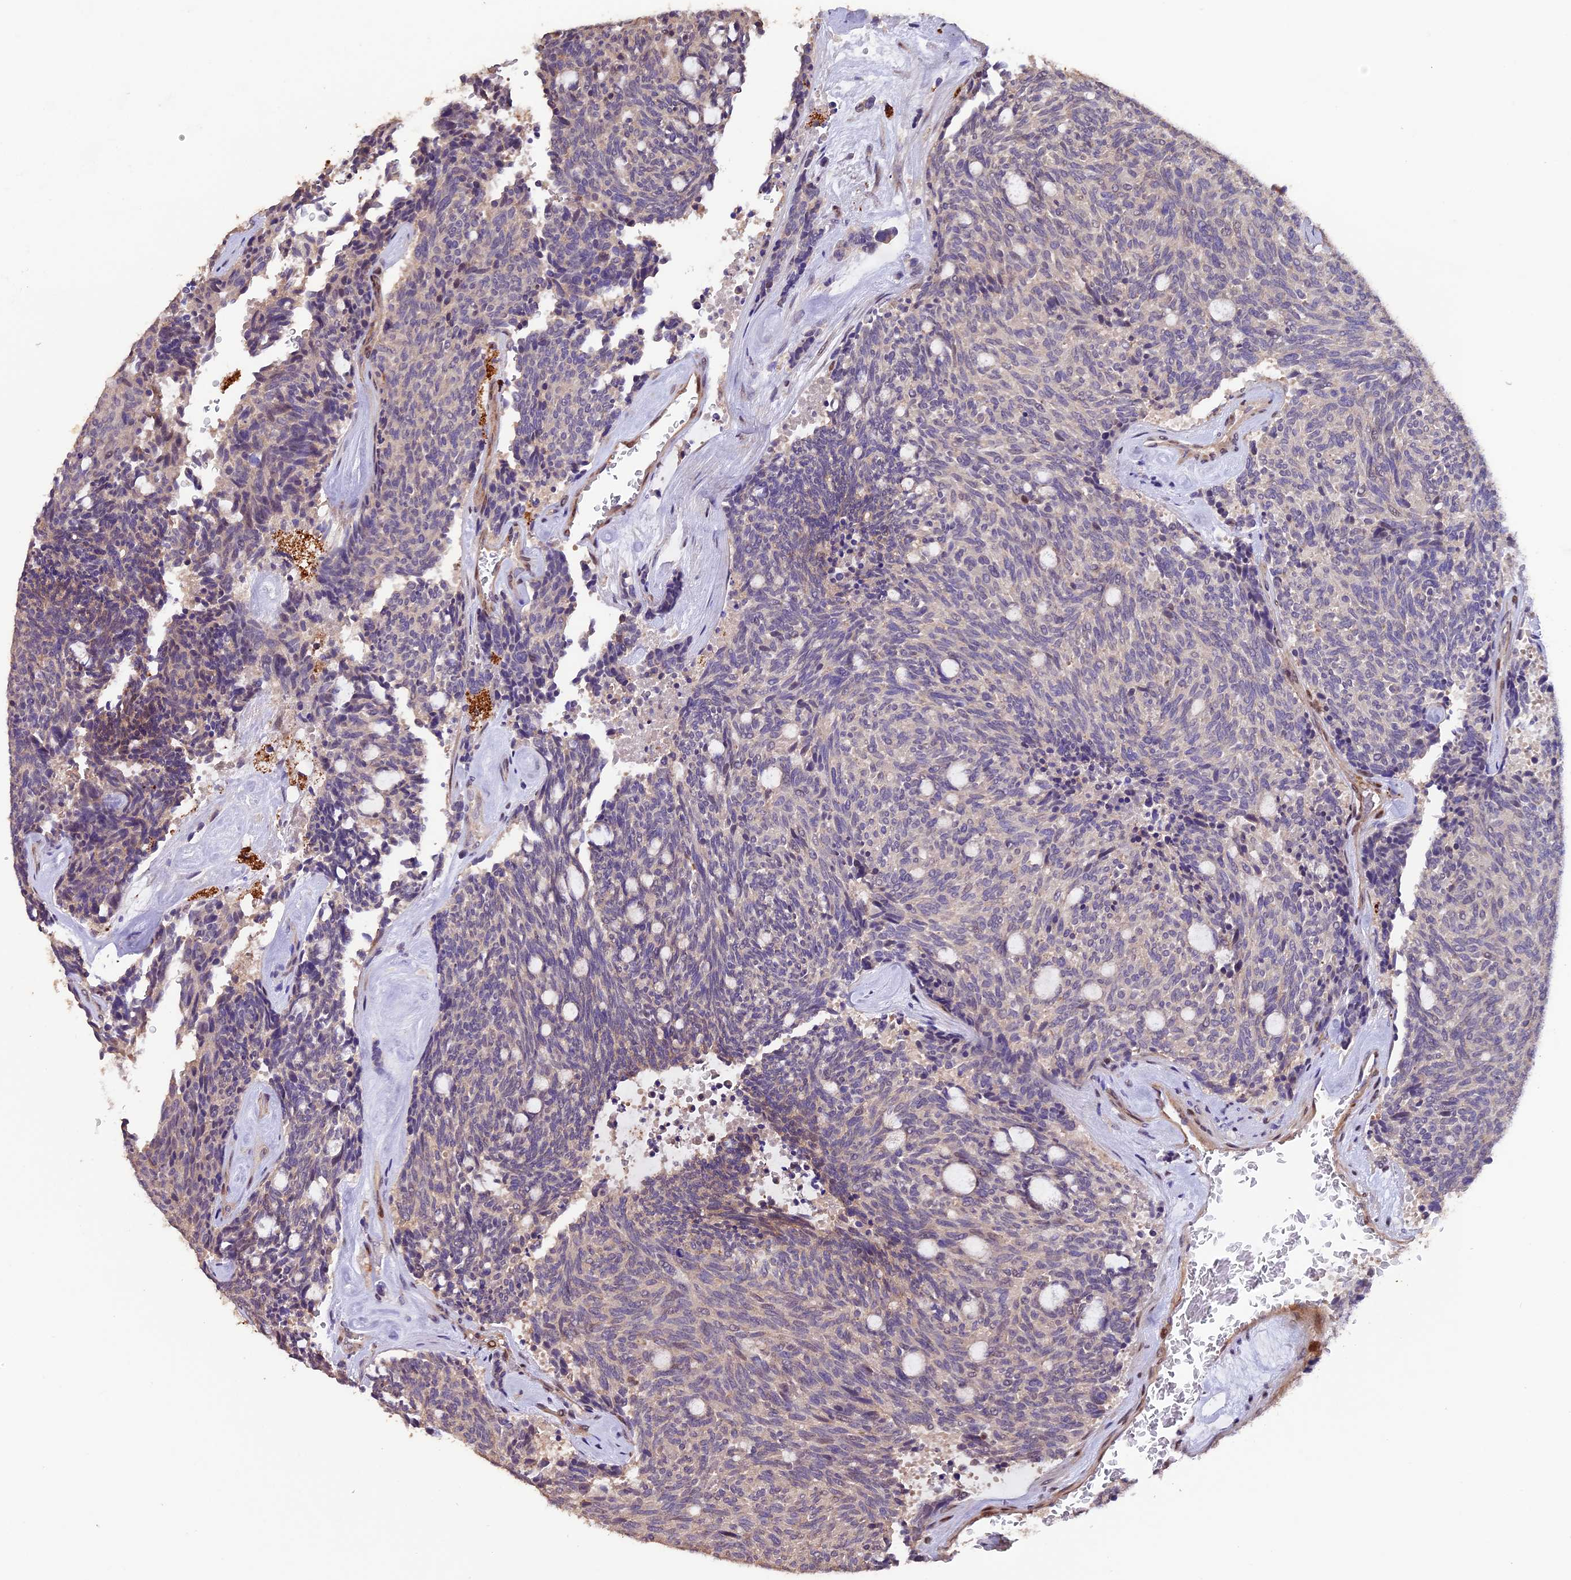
{"staining": {"intensity": "negative", "quantity": "none", "location": "none"}, "tissue": "carcinoid", "cell_type": "Tumor cells", "image_type": "cancer", "snomed": [{"axis": "morphology", "description": "Carcinoid, malignant, NOS"}, {"axis": "topography", "description": "Pancreas"}], "caption": "Immunohistochemical staining of human carcinoid (malignant) demonstrates no significant staining in tumor cells. Brightfield microscopy of immunohistochemistry stained with DAB (brown) and hematoxylin (blue), captured at high magnification.", "gene": "NCK2", "patient": {"sex": "female", "age": 54}}